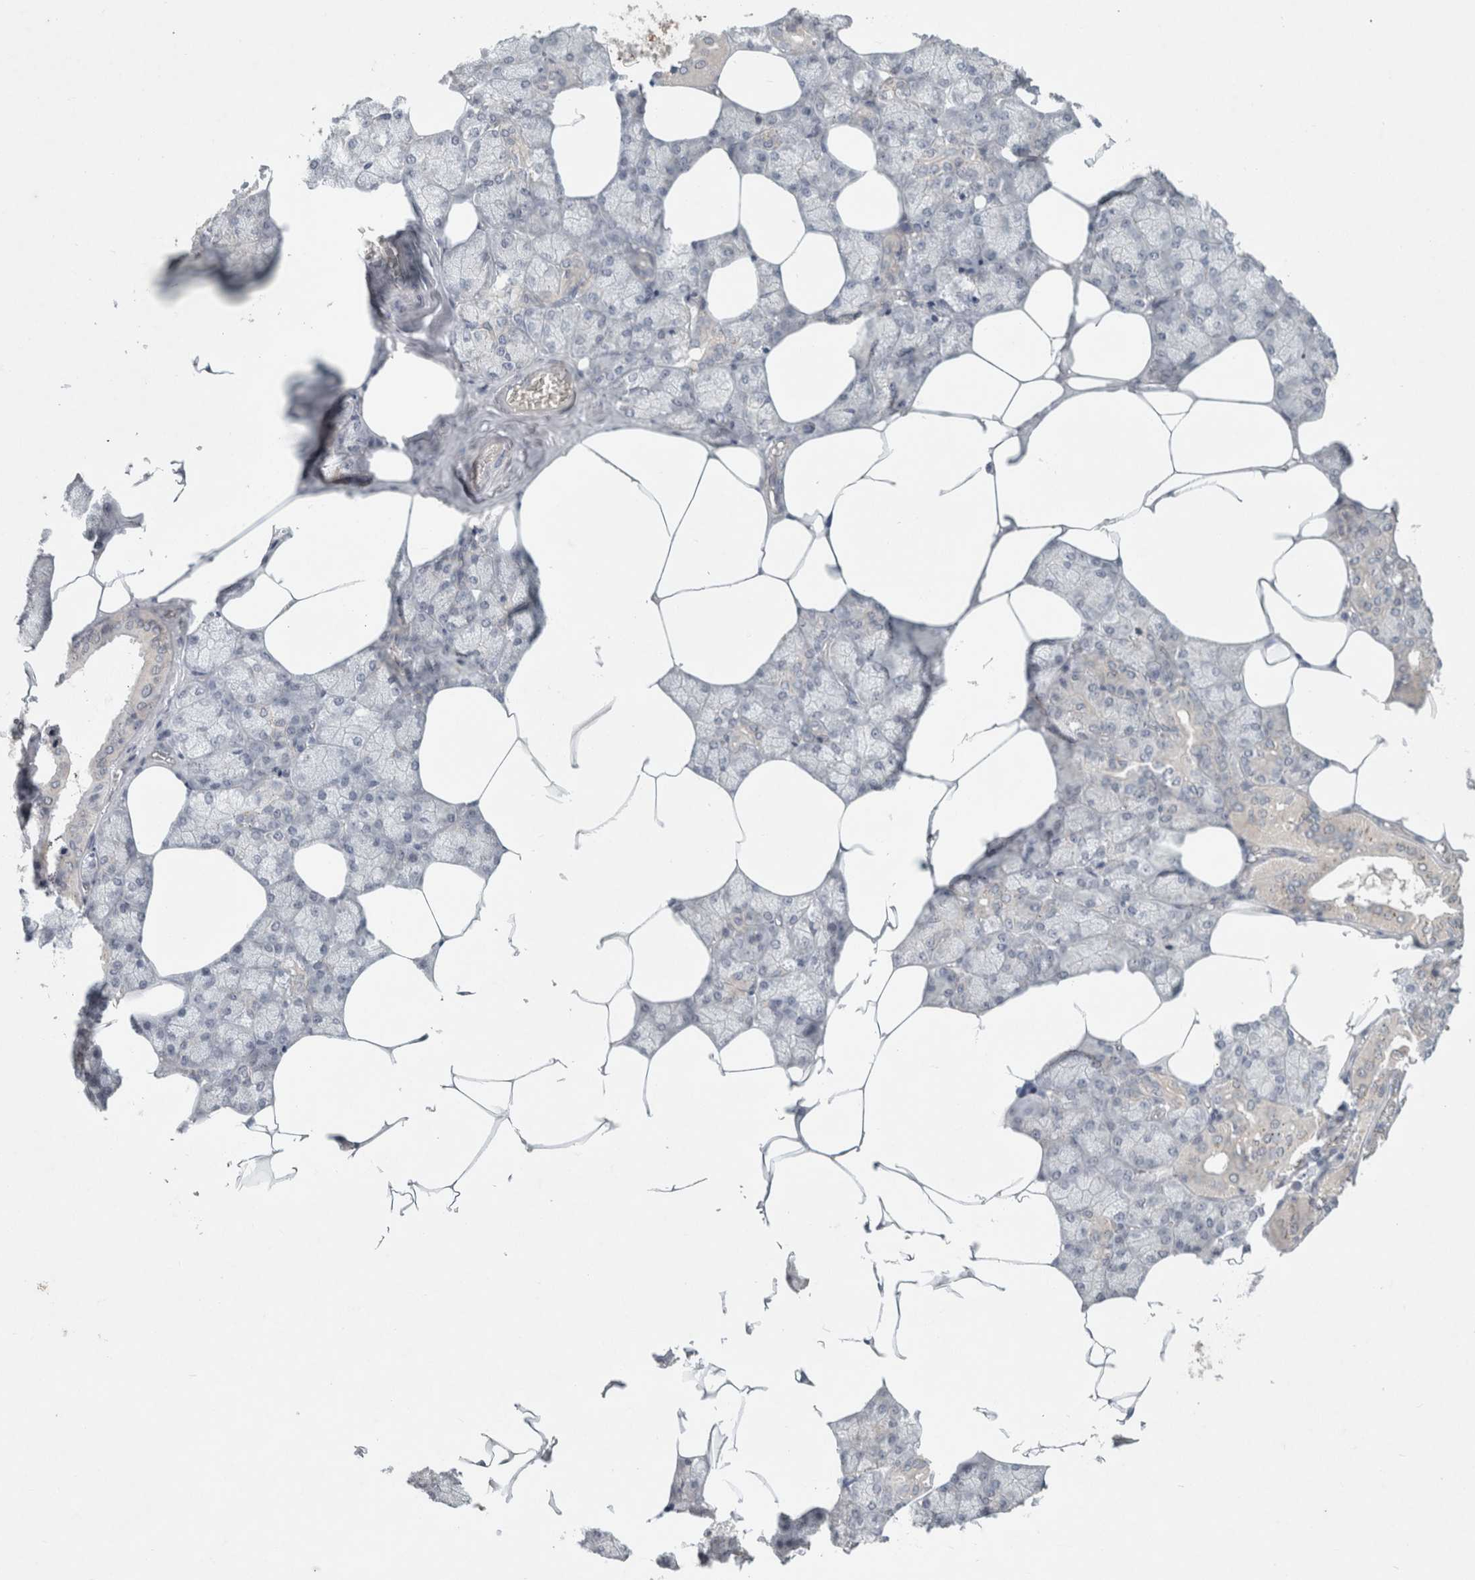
{"staining": {"intensity": "weak", "quantity": "<25%", "location": "cytoplasmic/membranous"}, "tissue": "salivary gland", "cell_type": "Glandular cells", "image_type": "normal", "snomed": [{"axis": "morphology", "description": "Normal tissue, NOS"}, {"axis": "topography", "description": "Salivary gland"}], "caption": "Histopathology image shows no protein positivity in glandular cells of normal salivary gland. (DAB (3,3'-diaminobenzidine) immunohistochemistry (IHC), high magnification).", "gene": "RASAL2", "patient": {"sex": "male", "age": 62}}